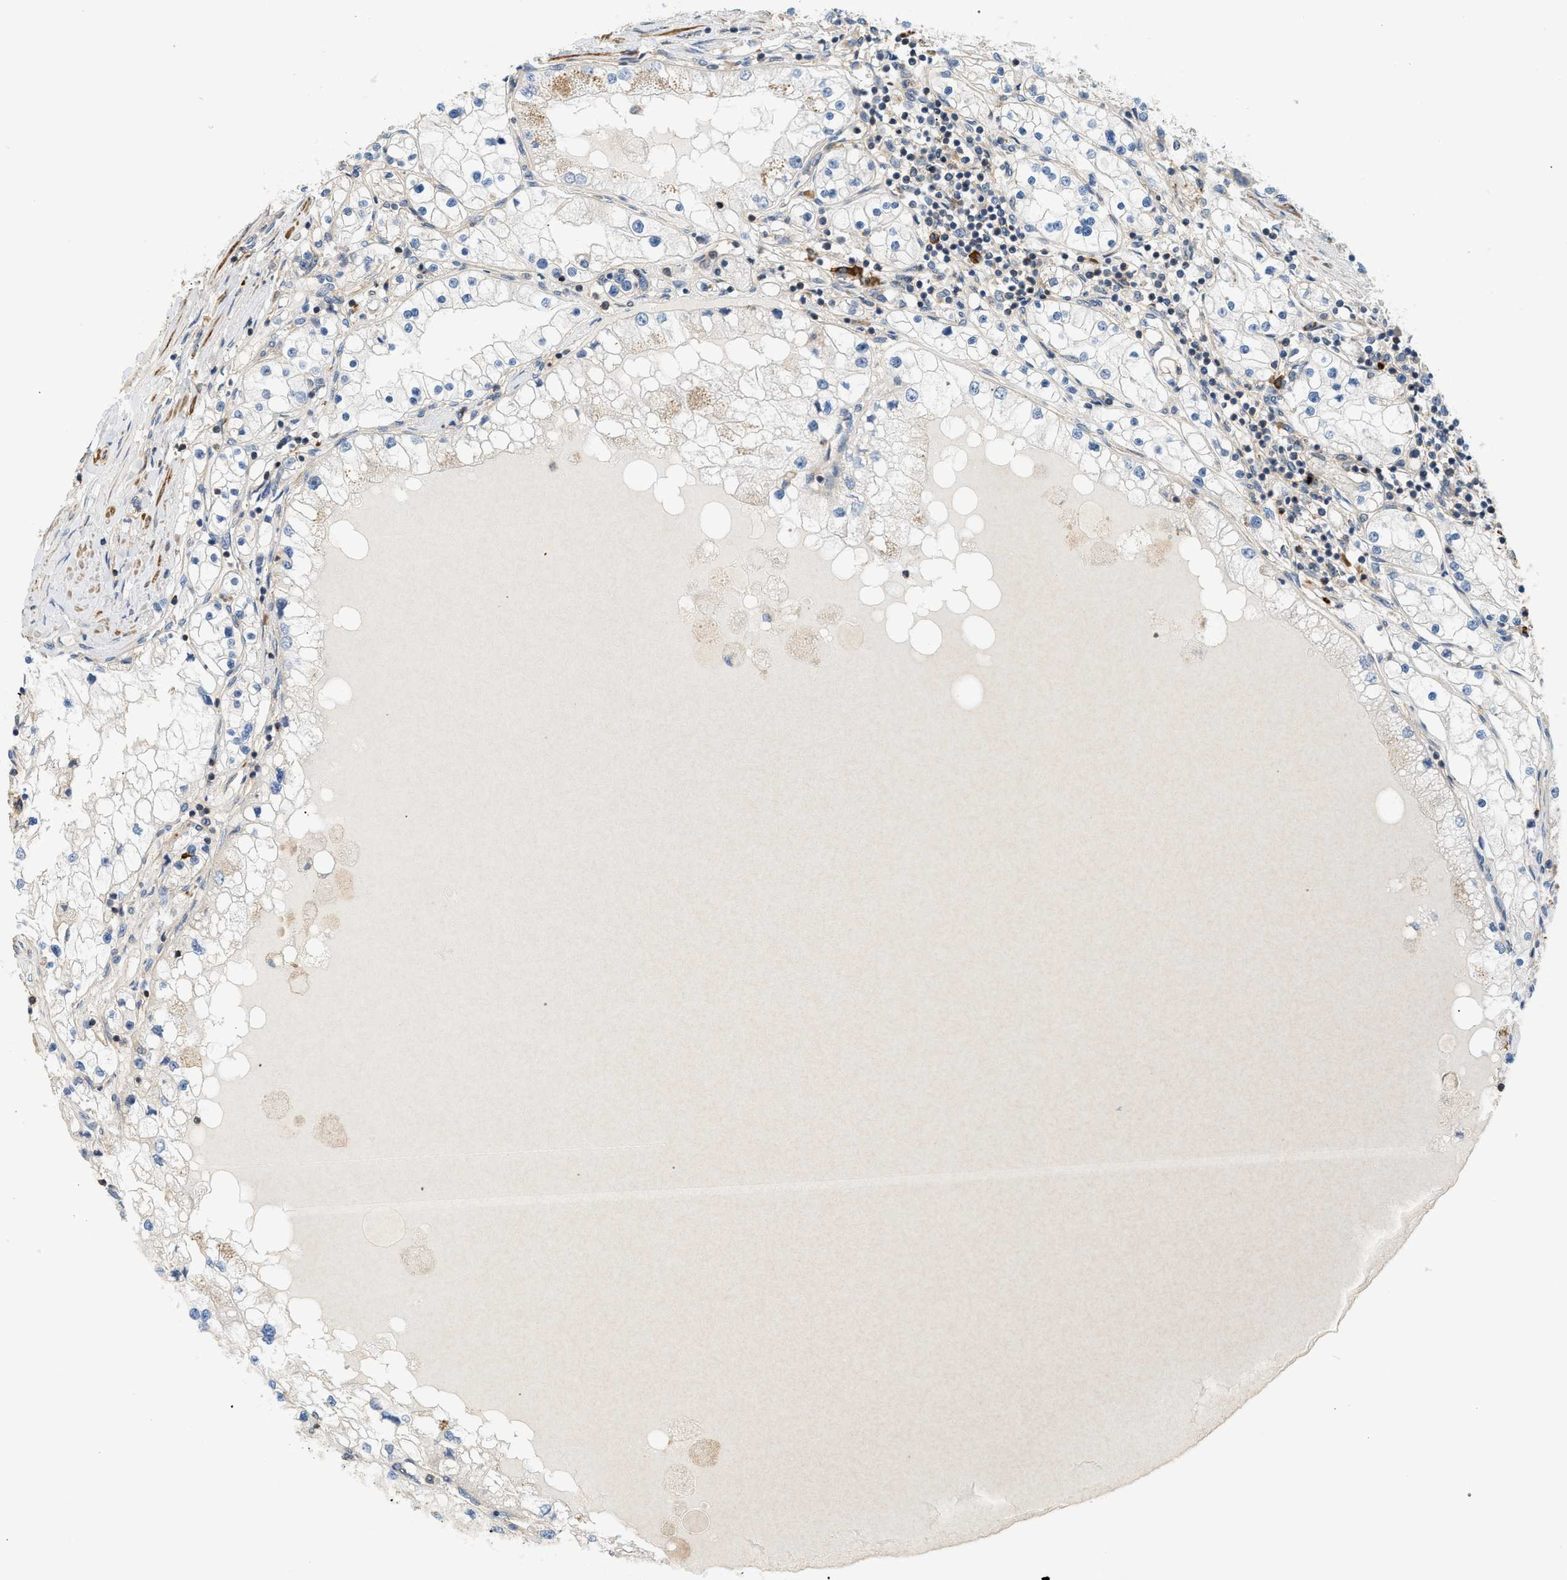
{"staining": {"intensity": "negative", "quantity": "none", "location": "none"}, "tissue": "renal cancer", "cell_type": "Tumor cells", "image_type": "cancer", "snomed": [{"axis": "morphology", "description": "Adenocarcinoma, NOS"}, {"axis": "topography", "description": "Kidney"}], "caption": "Tumor cells show no significant protein positivity in renal adenocarcinoma. The staining is performed using DAB (3,3'-diaminobenzidine) brown chromogen with nuclei counter-stained in using hematoxylin.", "gene": "BTN3A2", "patient": {"sex": "male", "age": 68}}